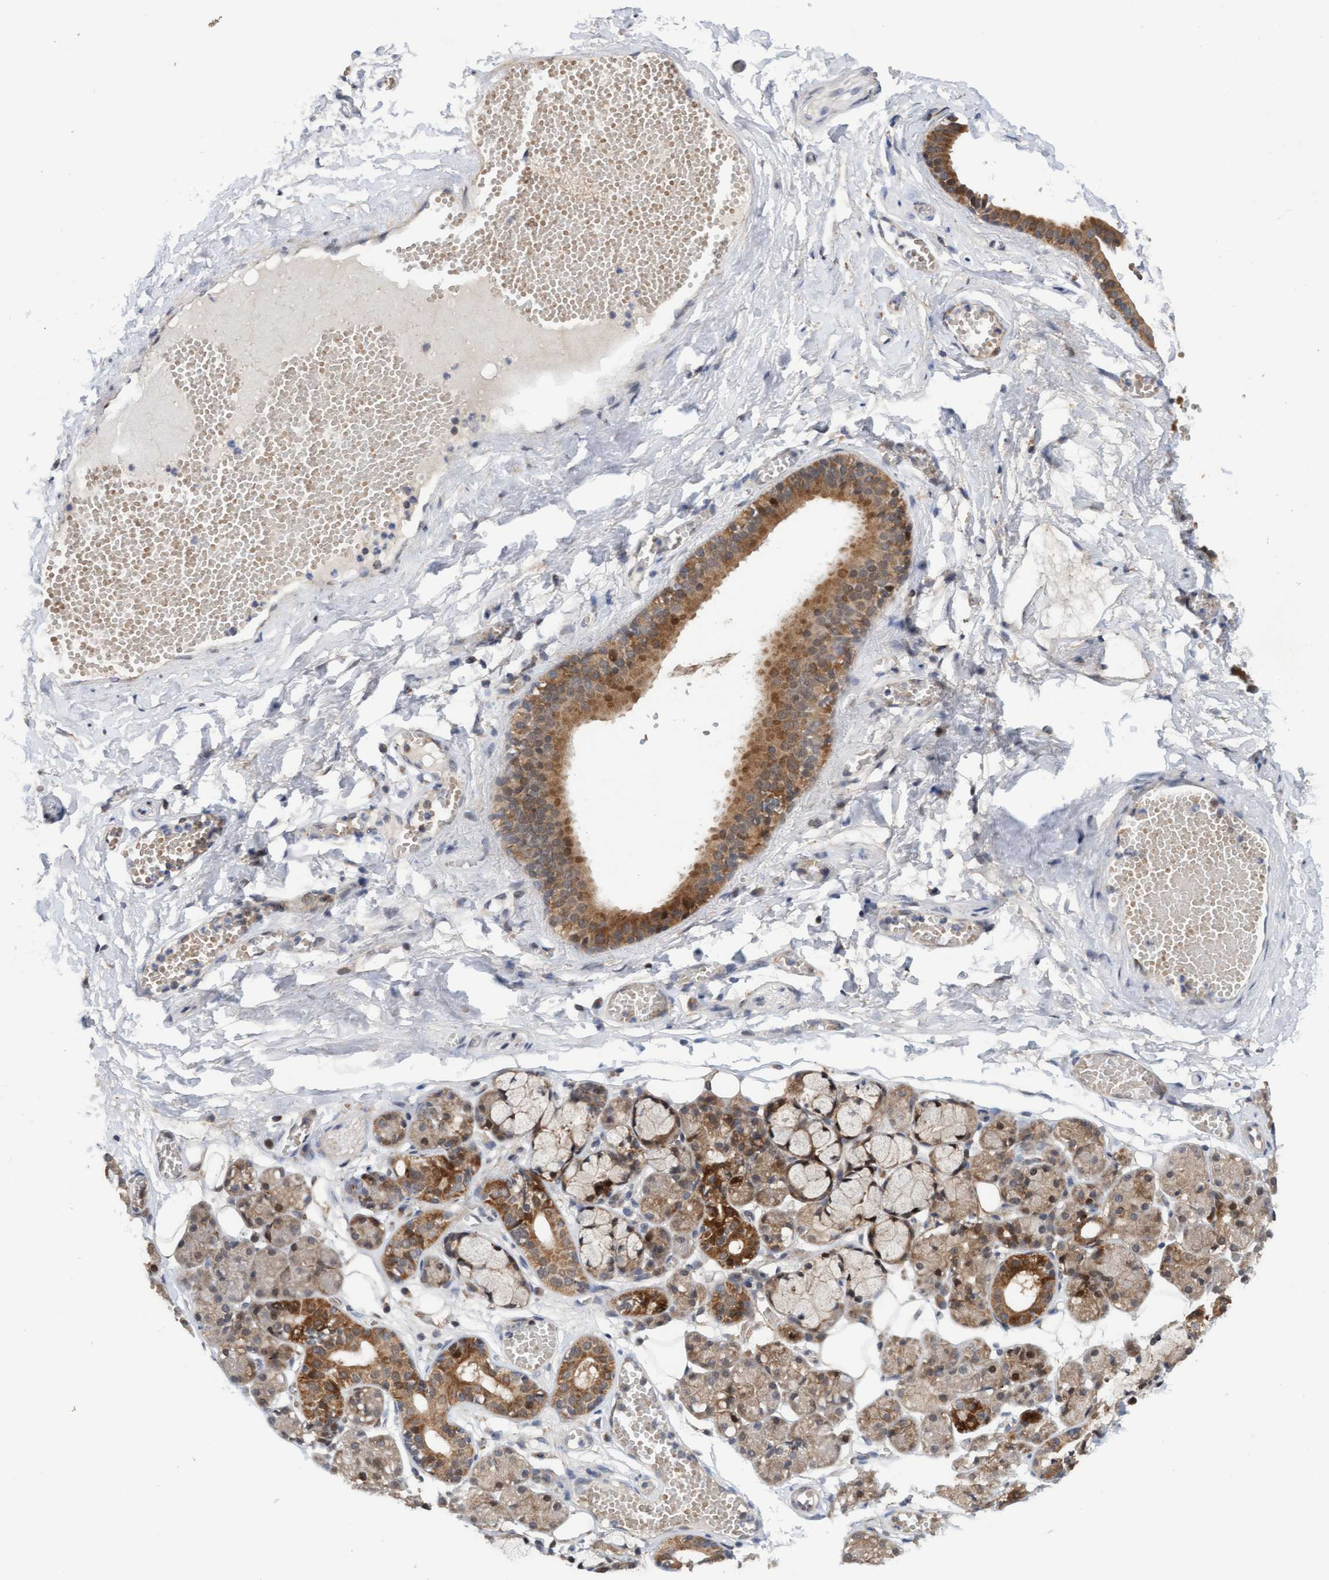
{"staining": {"intensity": "moderate", "quantity": ">75%", "location": "cytoplasmic/membranous,nuclear"}, "tissue": "salivary gland", "cell_type": "Glandular cells", "image_type": "normal", "snomed": [{"axis": "morphology", "description": "Normal tissue, NOS"}, {"axis": "topography", "description": "Salivary gland"}], "caption": "Approximately >75% of glandular cells in unremarkable human salivary gland exhibit moderate cytoplasmic/membranous,nuclear protein positivity as visualized by brown immunohistochemical staining.", "gene": "TANC2", "patient": {"sex": "male", "age": 63}}